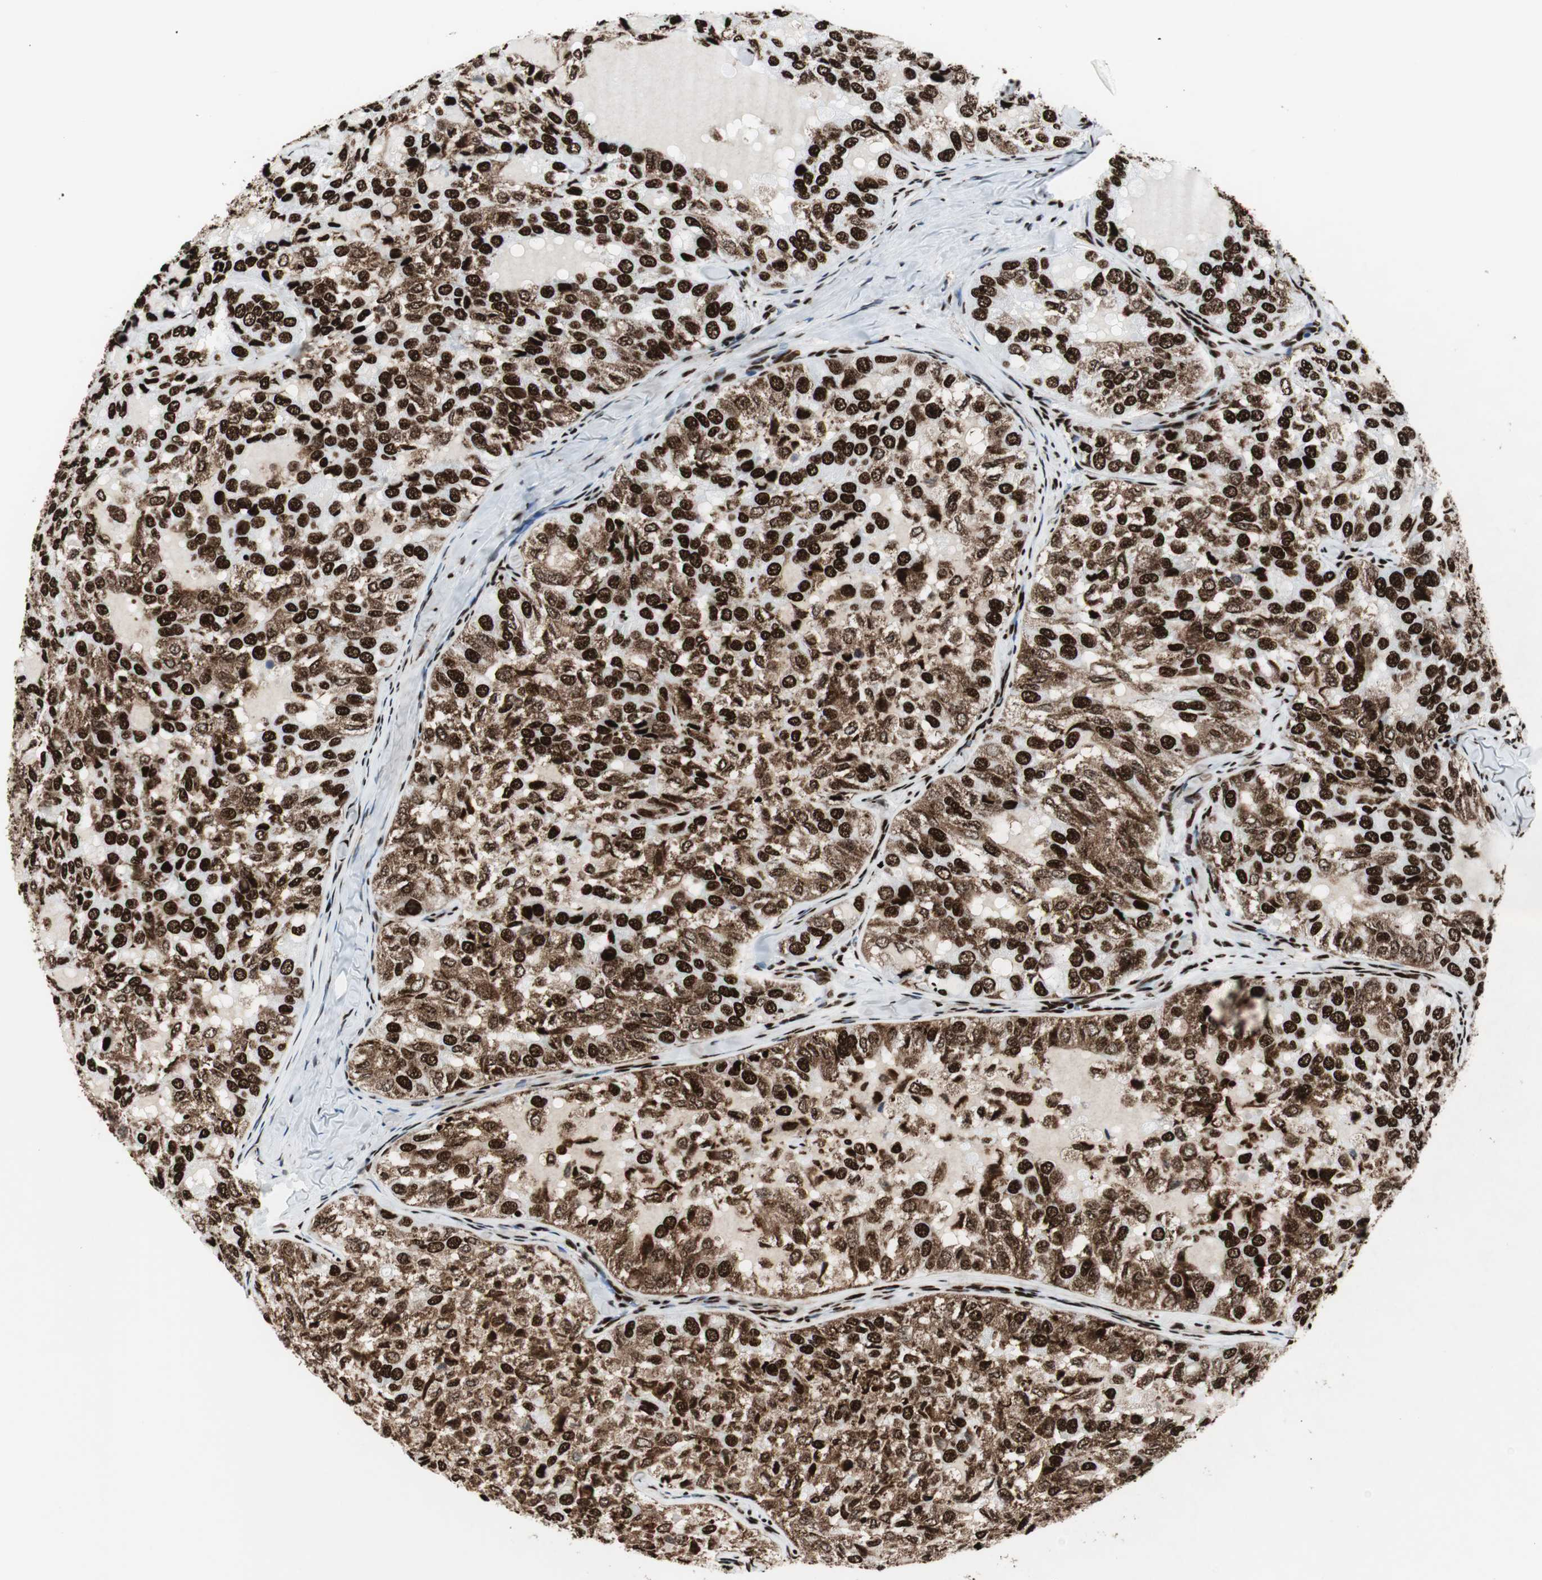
{"staining": {"intensity": "strong", "quantity": ">75%", "location": "cytoplasmic/membranous,nuclear"}, "tissue": "thyroid cancer", "cell_type": "Tumor cells", "image_type": "cancer", "snomed": [{"axis": "morphology", "description": "Follicular adenoma carcinoma, NOS"}, {"axis": "topography", "description": "Thyroid gland"}], "caption": "IHC (DAB (3,3'-diaminobenzidine)) staining of follicular adenoma carcinoma (thyroid) shows strong cytoplasmic/membranous and nuclear protein staining in approximately >75% of tumor cells.", "gene": "NCL", "patient": {"sex": "male", "age": 75}}